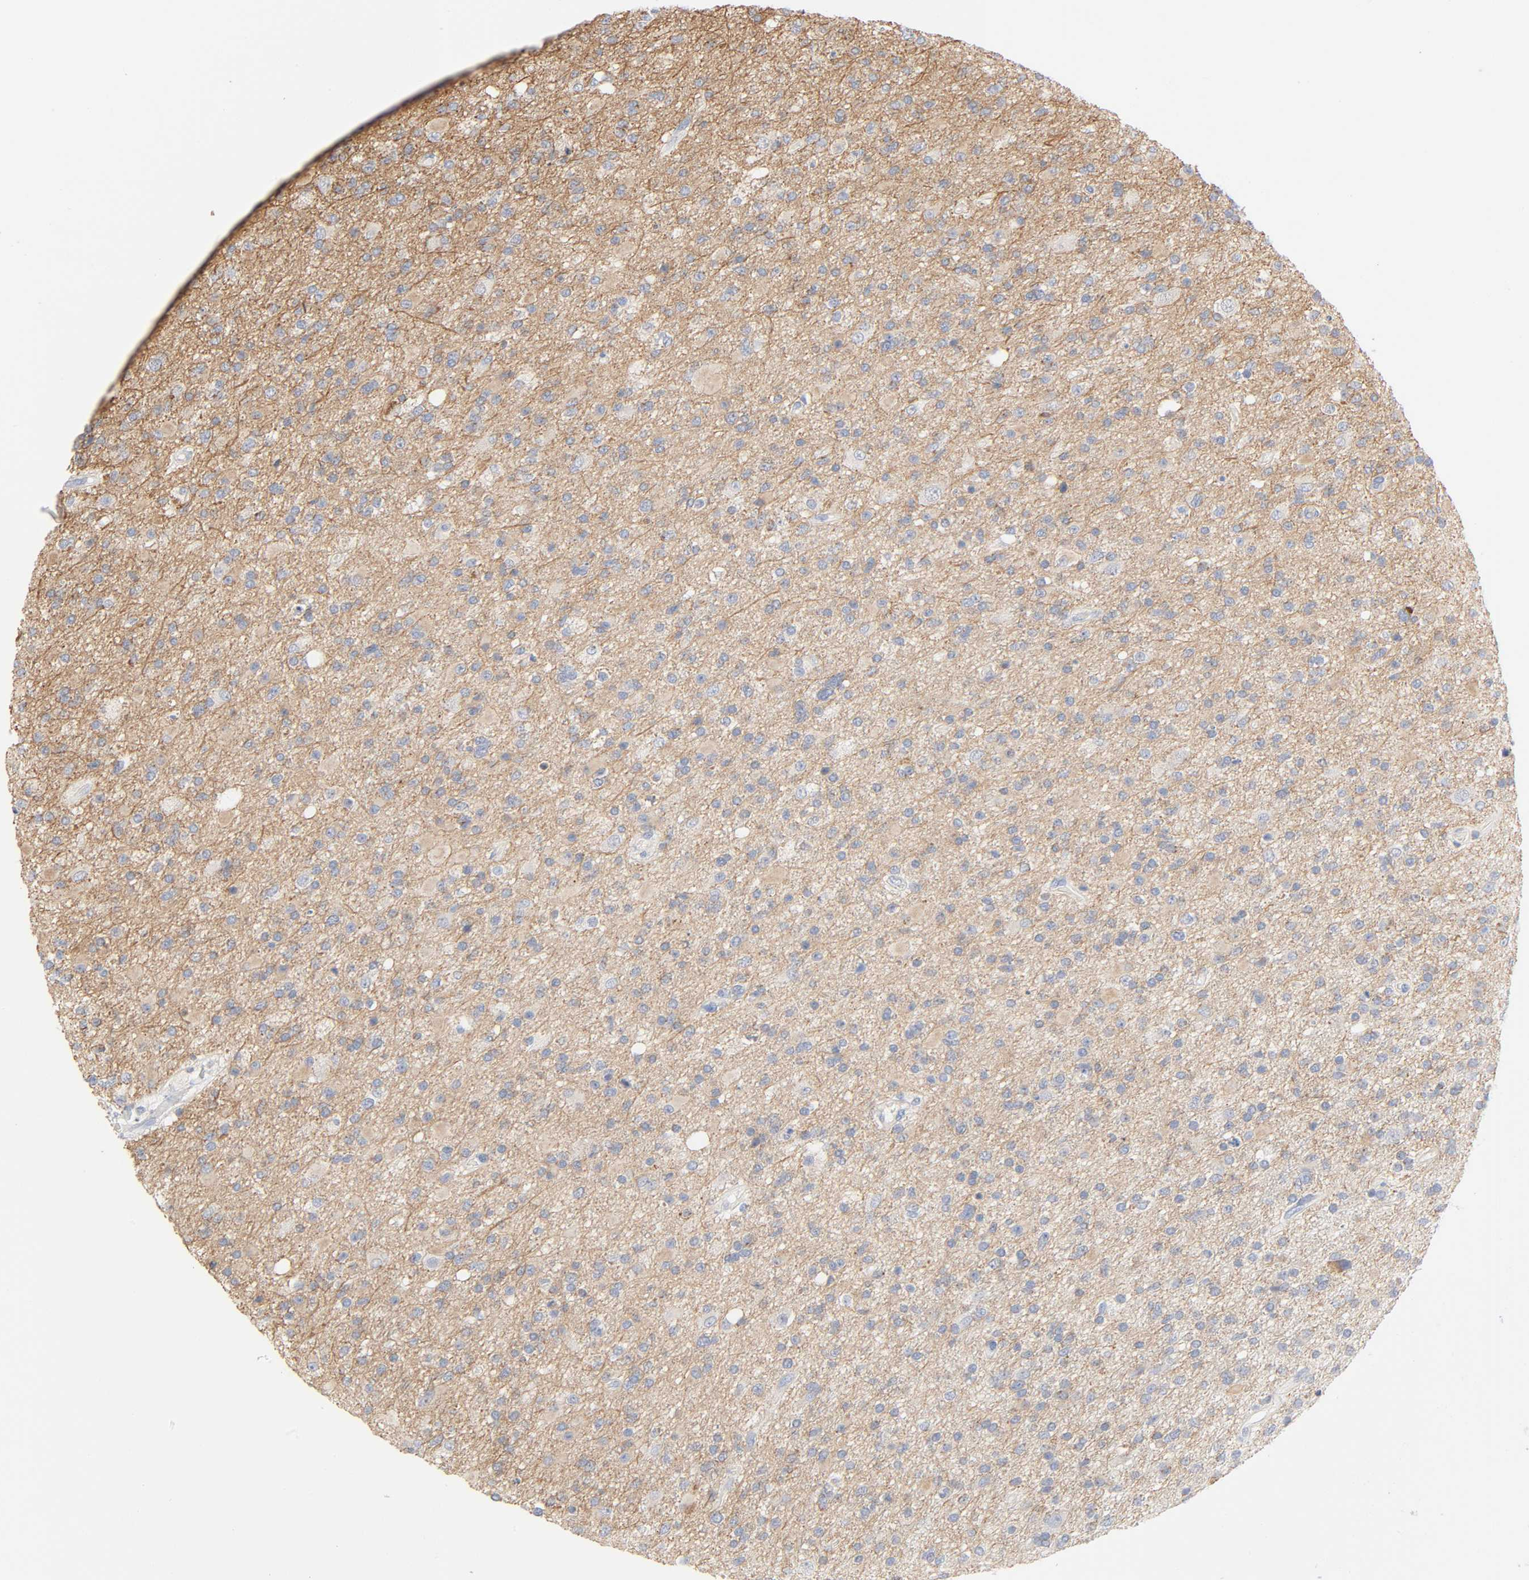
{"staining": {"intensity": "weak", "quantity": "25%-75%", "location": "cytoplasmic/membranous"}, "tissue": "glioma", "cell_type": "Tumor cells", "image_type": "cancer", "snomed": [{"axis": "morphology", "description": "Glioma, malignant, High grade"}, {"axis": "topography", "description": "Brain"}], "caption": "High-power microscopy captured an immunohistochemistry micrograph of glioma, revealing weak cytoplasmic/membranous staining in about 25%-75% of tumor cells.", "gene": "SYT16", "patient": {"sex": "male", "age": 33}}